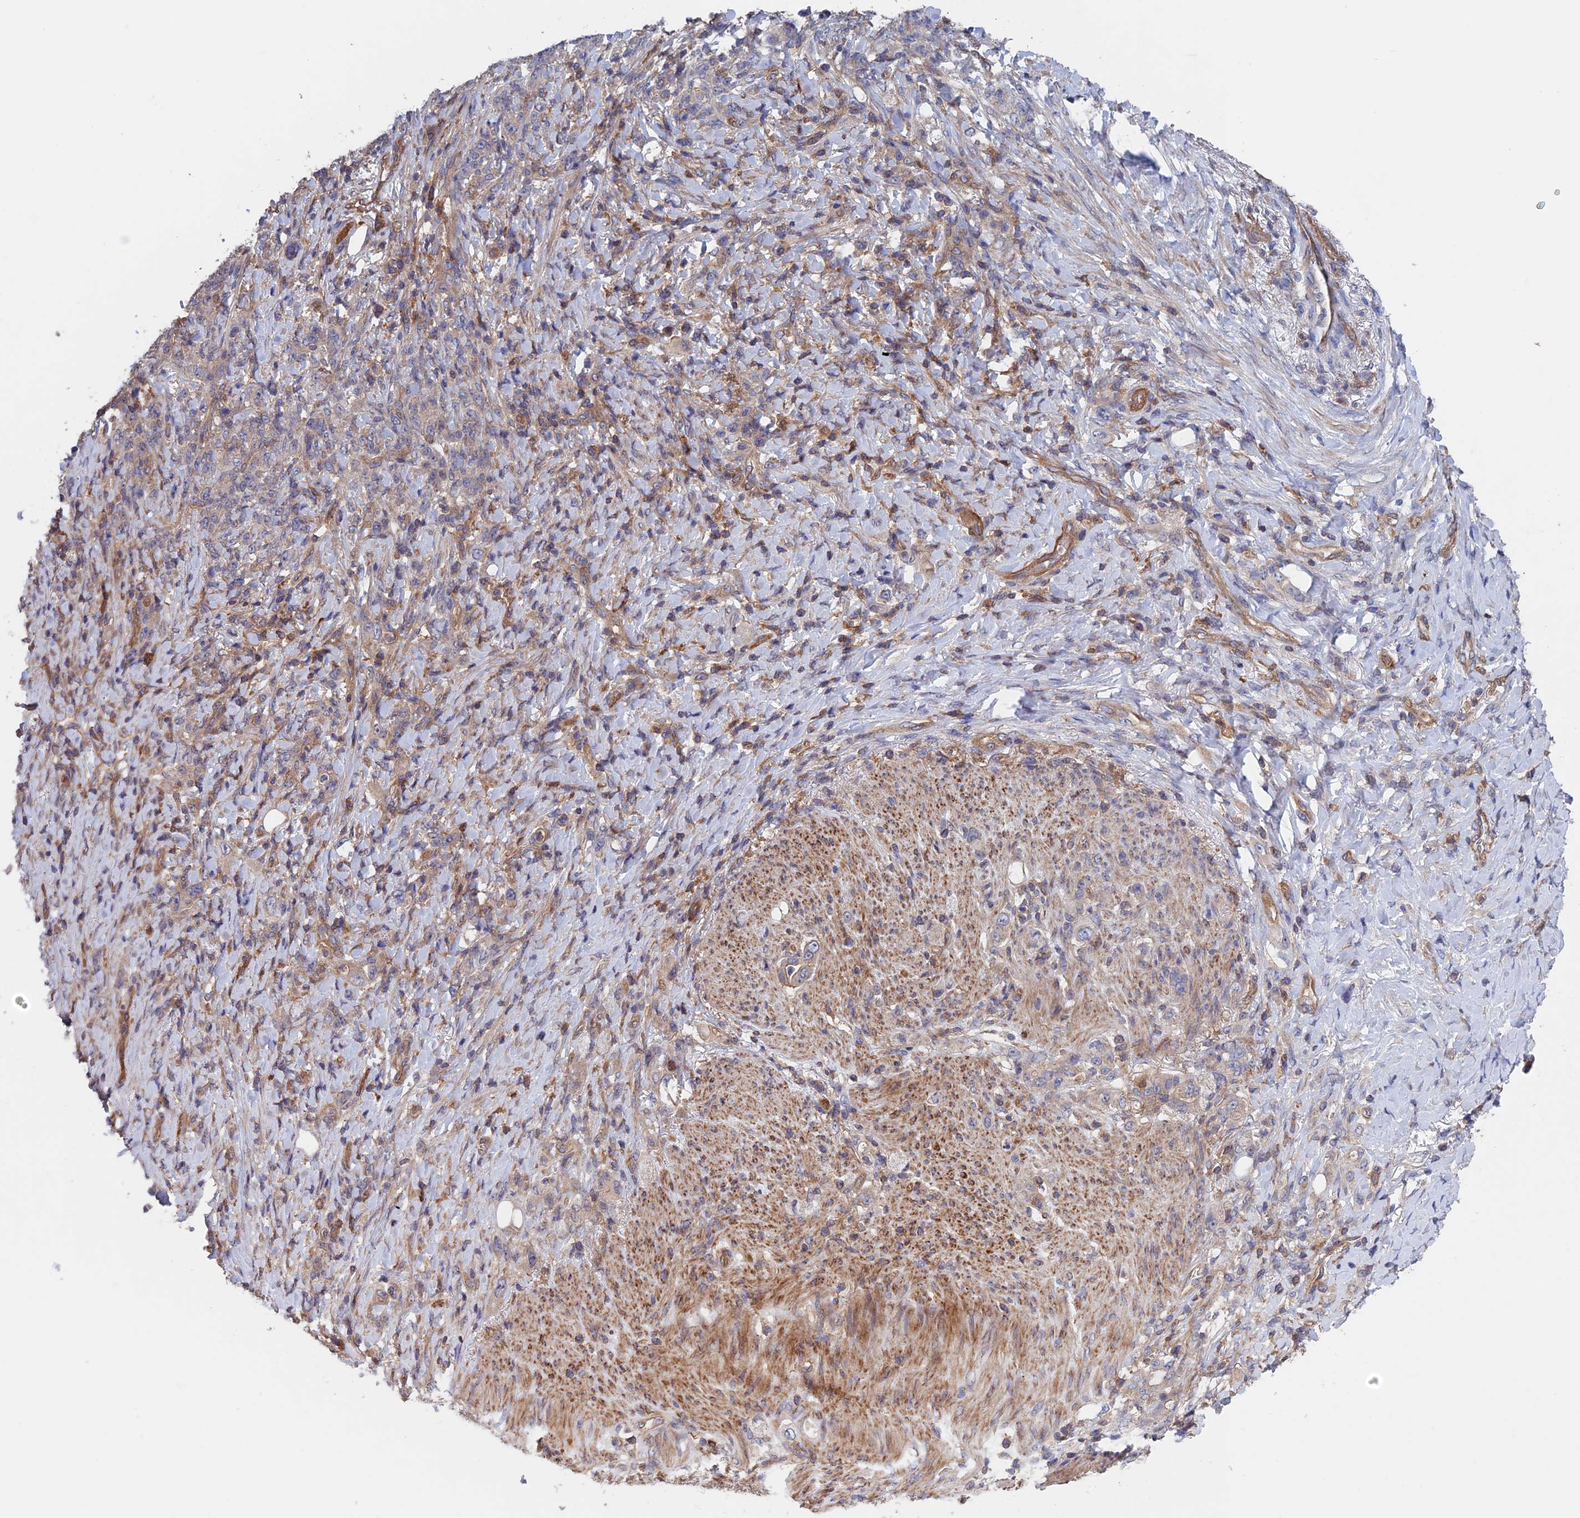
{"staining": {"intensity": "negative", "quantity": "none", "location": "none"}, "tissue": "stomach cancer", "cell_type": "Tumor cells", "image_type": "cancer", "snomed": [{"axis": "morphology", "description": "Normal tissue, NOS"}, {"axis": "morphology", "description": "Adenocarcinoma, NOS"}, {"axis": "topography", "description": "Stomach"}], "caption": "An immunohistochemistry micrograph of stomach adenocarcinoma is shown. There is no staining in tumor cells of stomach adenocarcinoma. The staining is performed using DAB (3,3'-diaminobenzidine) brown chromogen with nuclei counter-stained in using hematoxylin.", "gene": "NUDT16L1", "patient": {"sex": "female", "age": 79}}